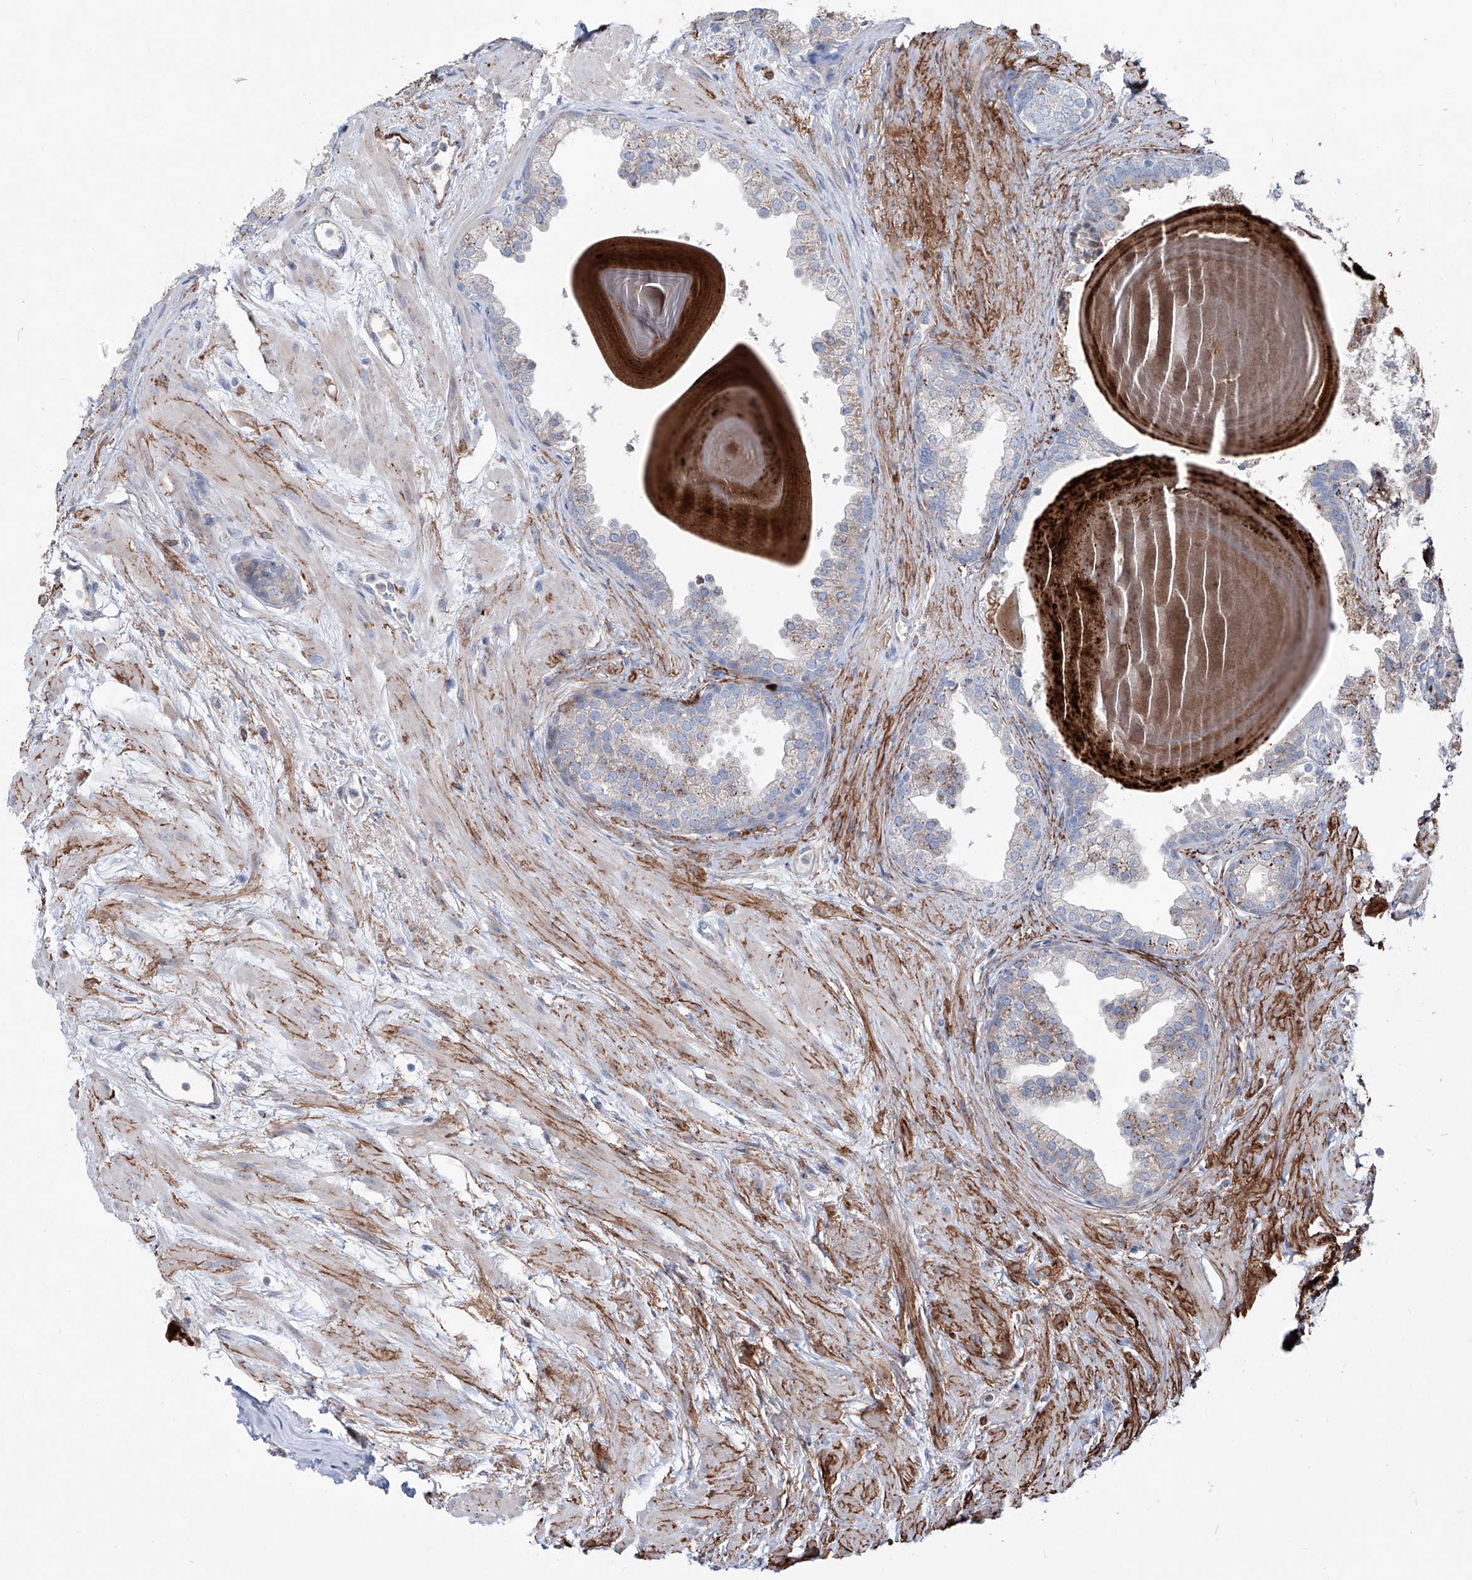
{"staining": {"intensity": "weak", "quantity": "<25%", "location": "cytoplasmic/membranous"}, "tissue": "prostate", "cell_type": "Glandular cells", "image_type": "normal", "snomed": [{"axis": "morphology", "description": "Normal tissue, NOS"}, {"axis": "topography", "description": "Prostate"}], "caption": "Immunohistochemistry image of normal prostate stained for a protein (brown), which displays no expression in glandular cells.", "gene": "CDH5", "patient": {"sex": "male", "age": 48}}